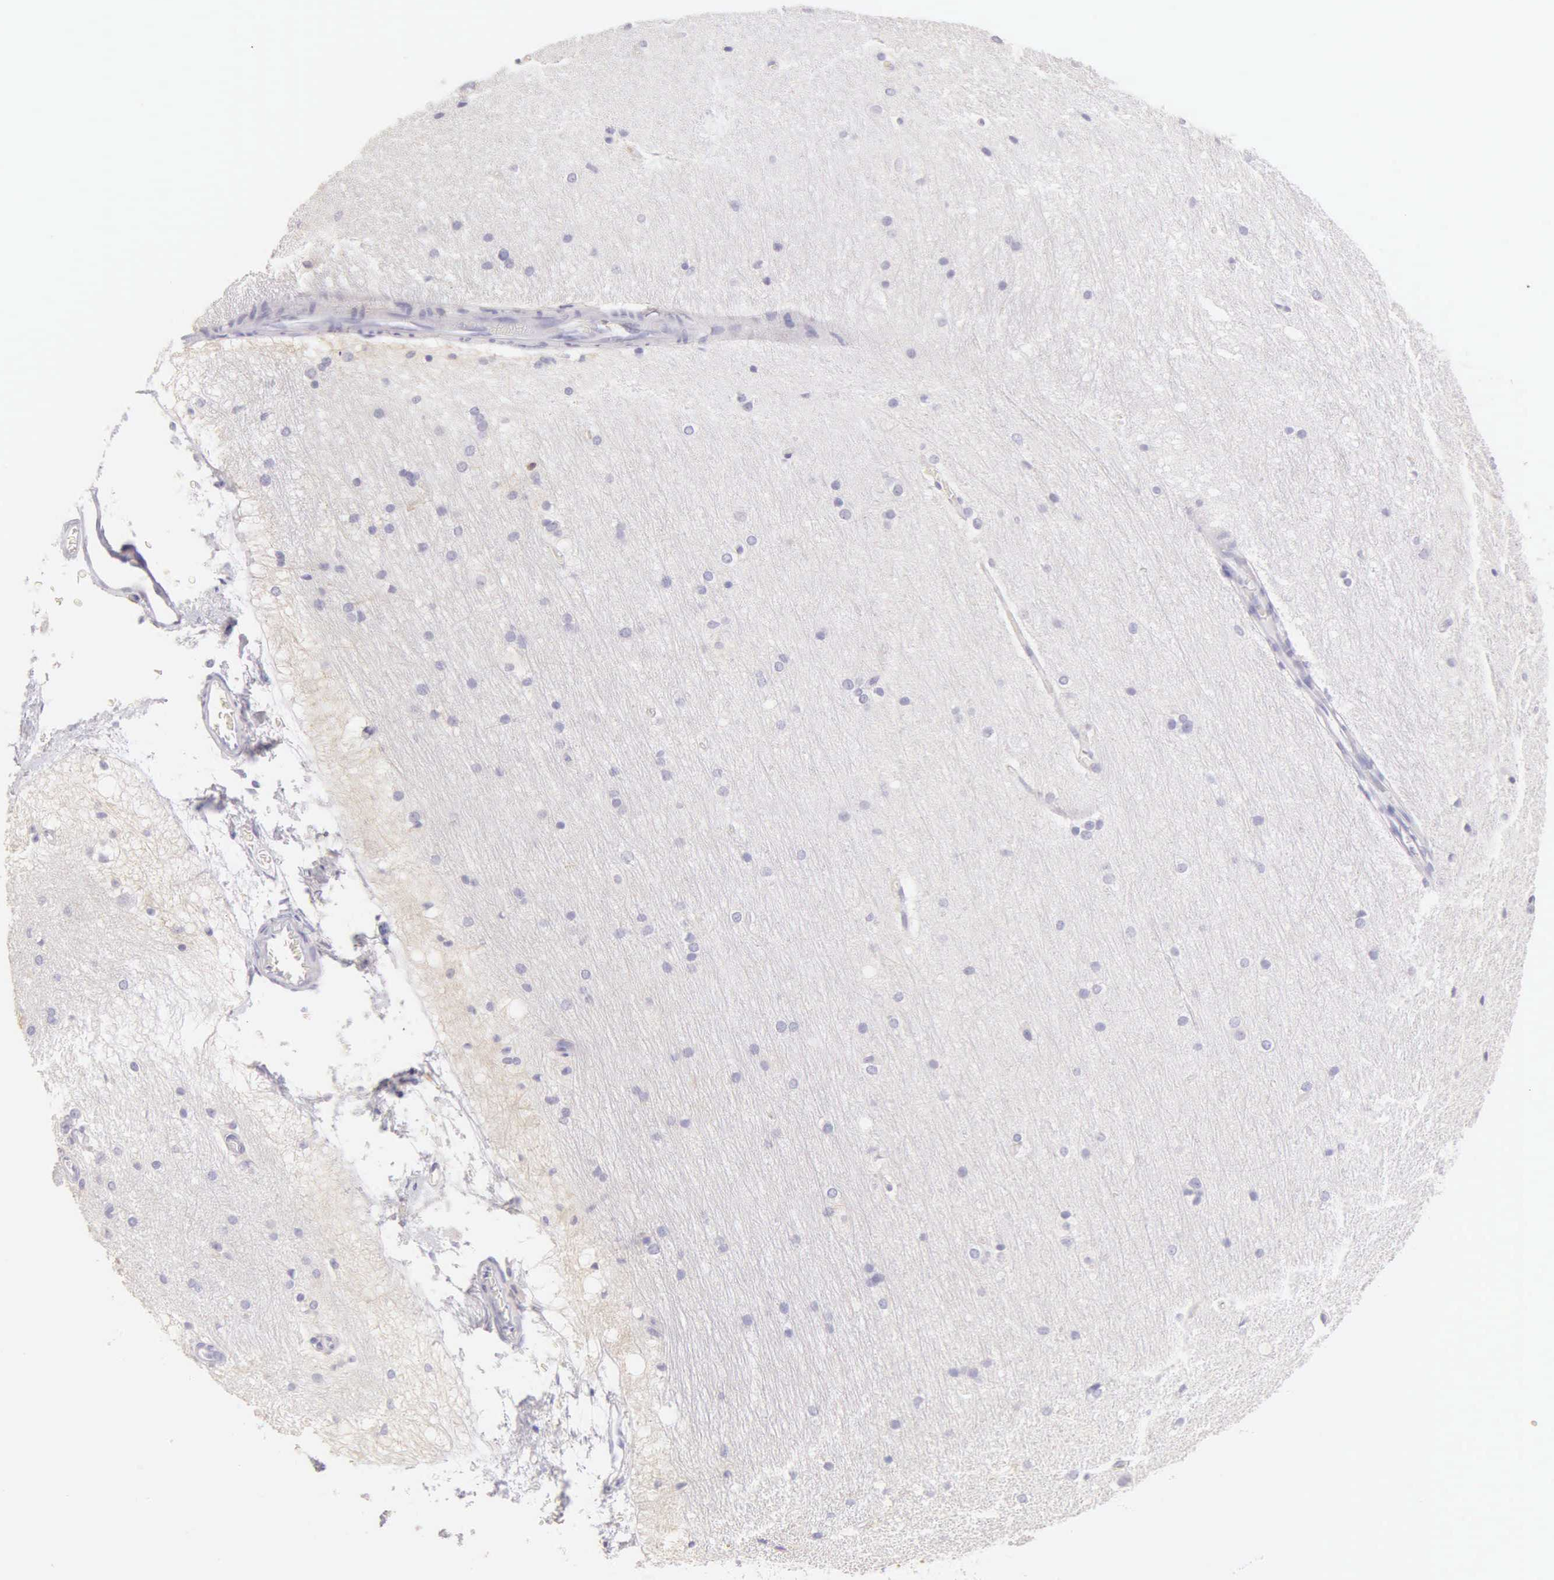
{"staining": {"intensity": "negative", "quantity": "none", "location": "none"}, "tissue": "cerebral cortex", "cell_type": "Endothelial cells", "image_type": "normal", "snomed": [{"axis": "morphology", "description": "Normal tissue, NOS"}, {"axis": "topography", "description": "Cerebral cortex"}, {"axis": "topography", "description": "Hippocampus"}], "caption": "Immunohistochemistry micrograph of benign cerebral cortex stained for a protein (brown), which demonstrates no positivity in endothelial cells.", "gene": "KRT14", "patient": {"sex": "female", "age": 19}}